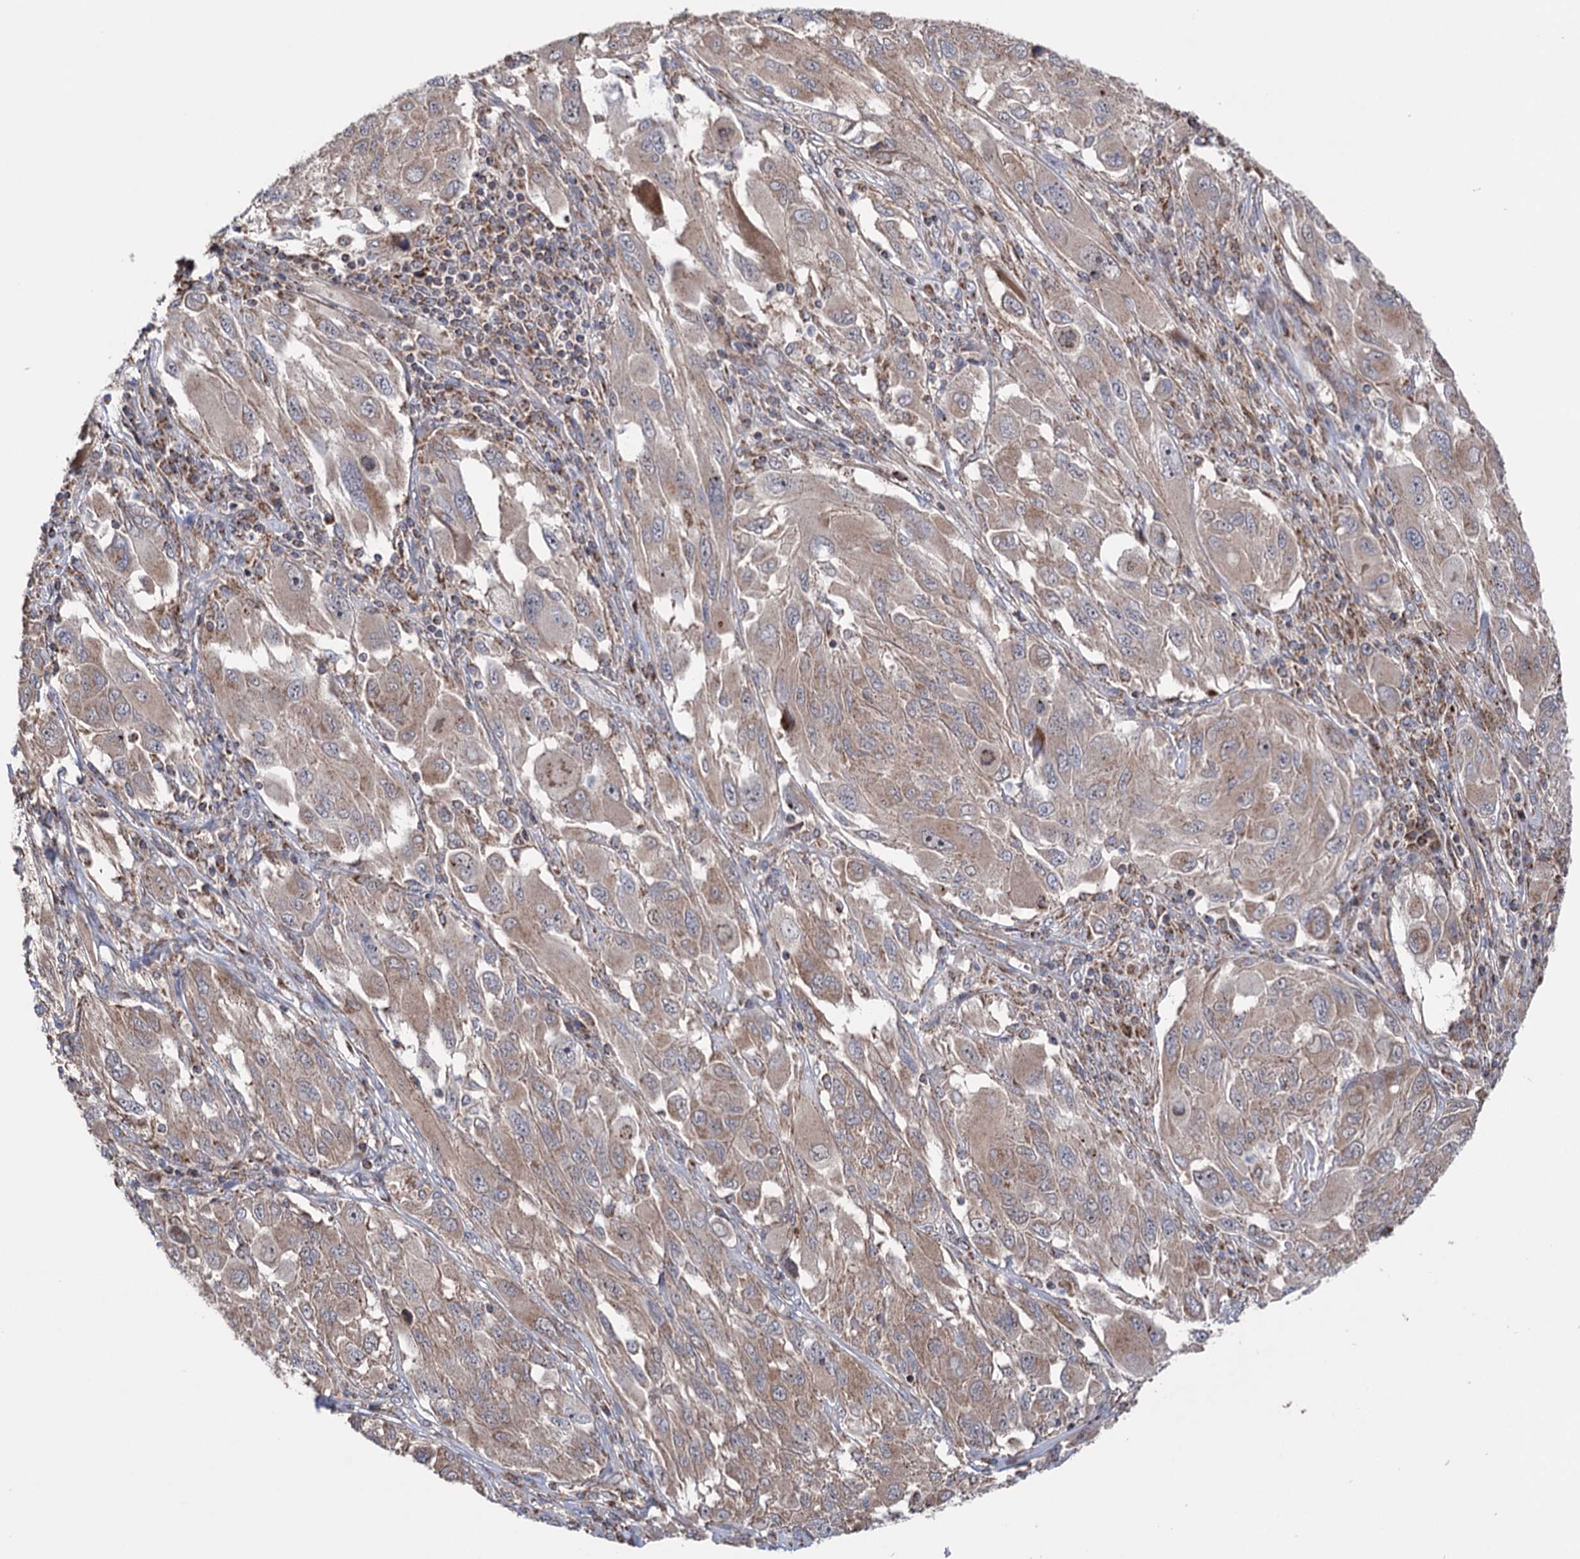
{"staining": {"intensity": "weak", "quantity": ">75%", "location": "cytoplasmic/membranous"}, "tissue": "melanoma", "cell_type": "Tumor cells", "image_type": "cancer", "snomed": [{"axis": "morphology", "description": "Malignant melanoma, NOS"}, {"axis": "topography", "description": "Skin"}], "caption": "A brown stain highlights weak cytoplasmic/membranous positivity of a protein in melanoma tumor cells.", "gene": "SUCLA2", "patient": {"sex": "female", "age": 91}}